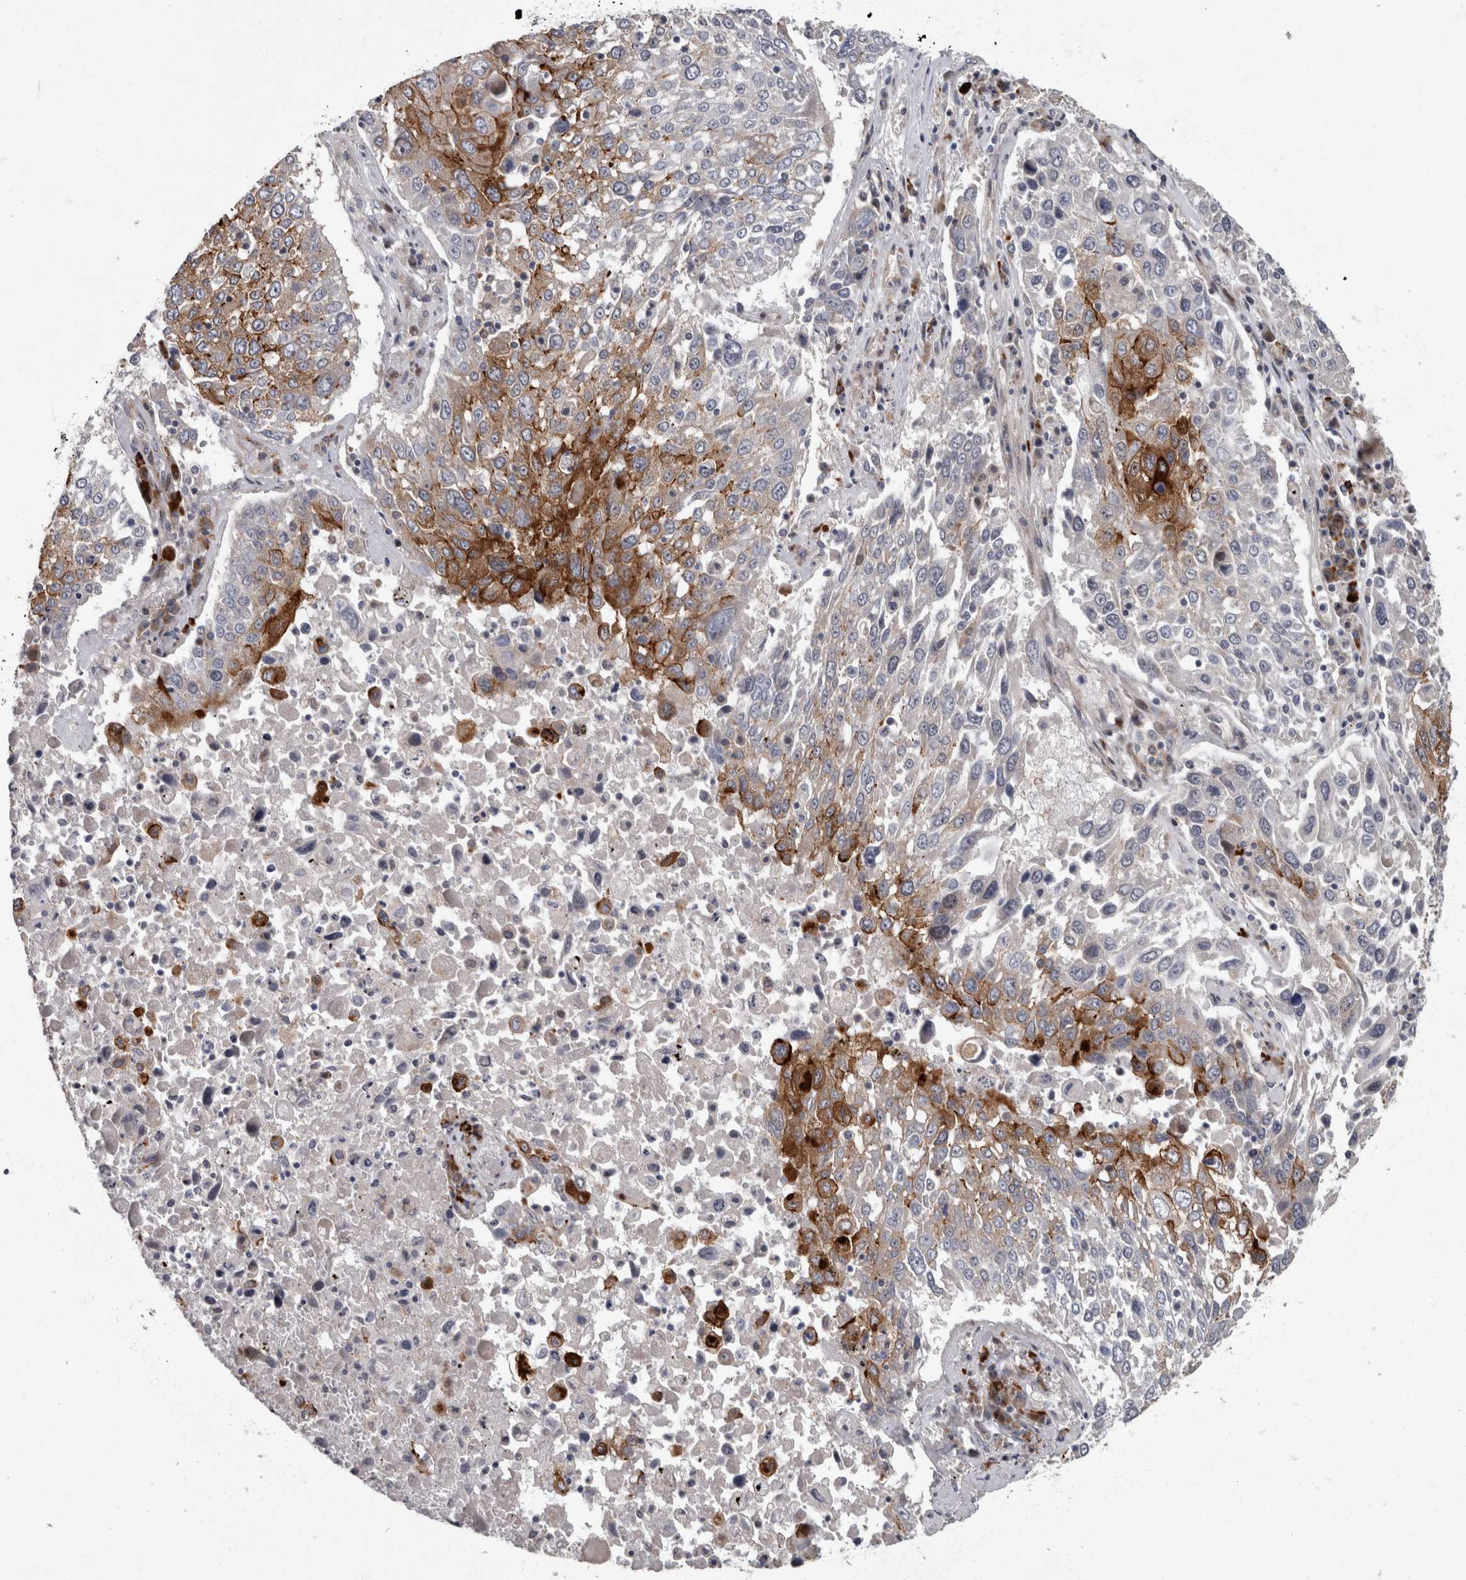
{"staining": {"intensity": "strong", "quantity": "<25%", "location": "cytoplasmic/membranous"}, "tissue": "lung cancer", "cell_type": "Tumor cells", "image_type": "cancer", "snomed": [{"axis": "morphology", "description": "Squamous cell carcinoma, NOS"}, {"axis": "topography", "description": "Lung"}], "caption": "Lung cancer stained for a protein shows strong cytoplasmic/membranous positivity in tumor cells.", "gene": "CDC42BPG", "patient": {"sex": "male", "age": 65}}